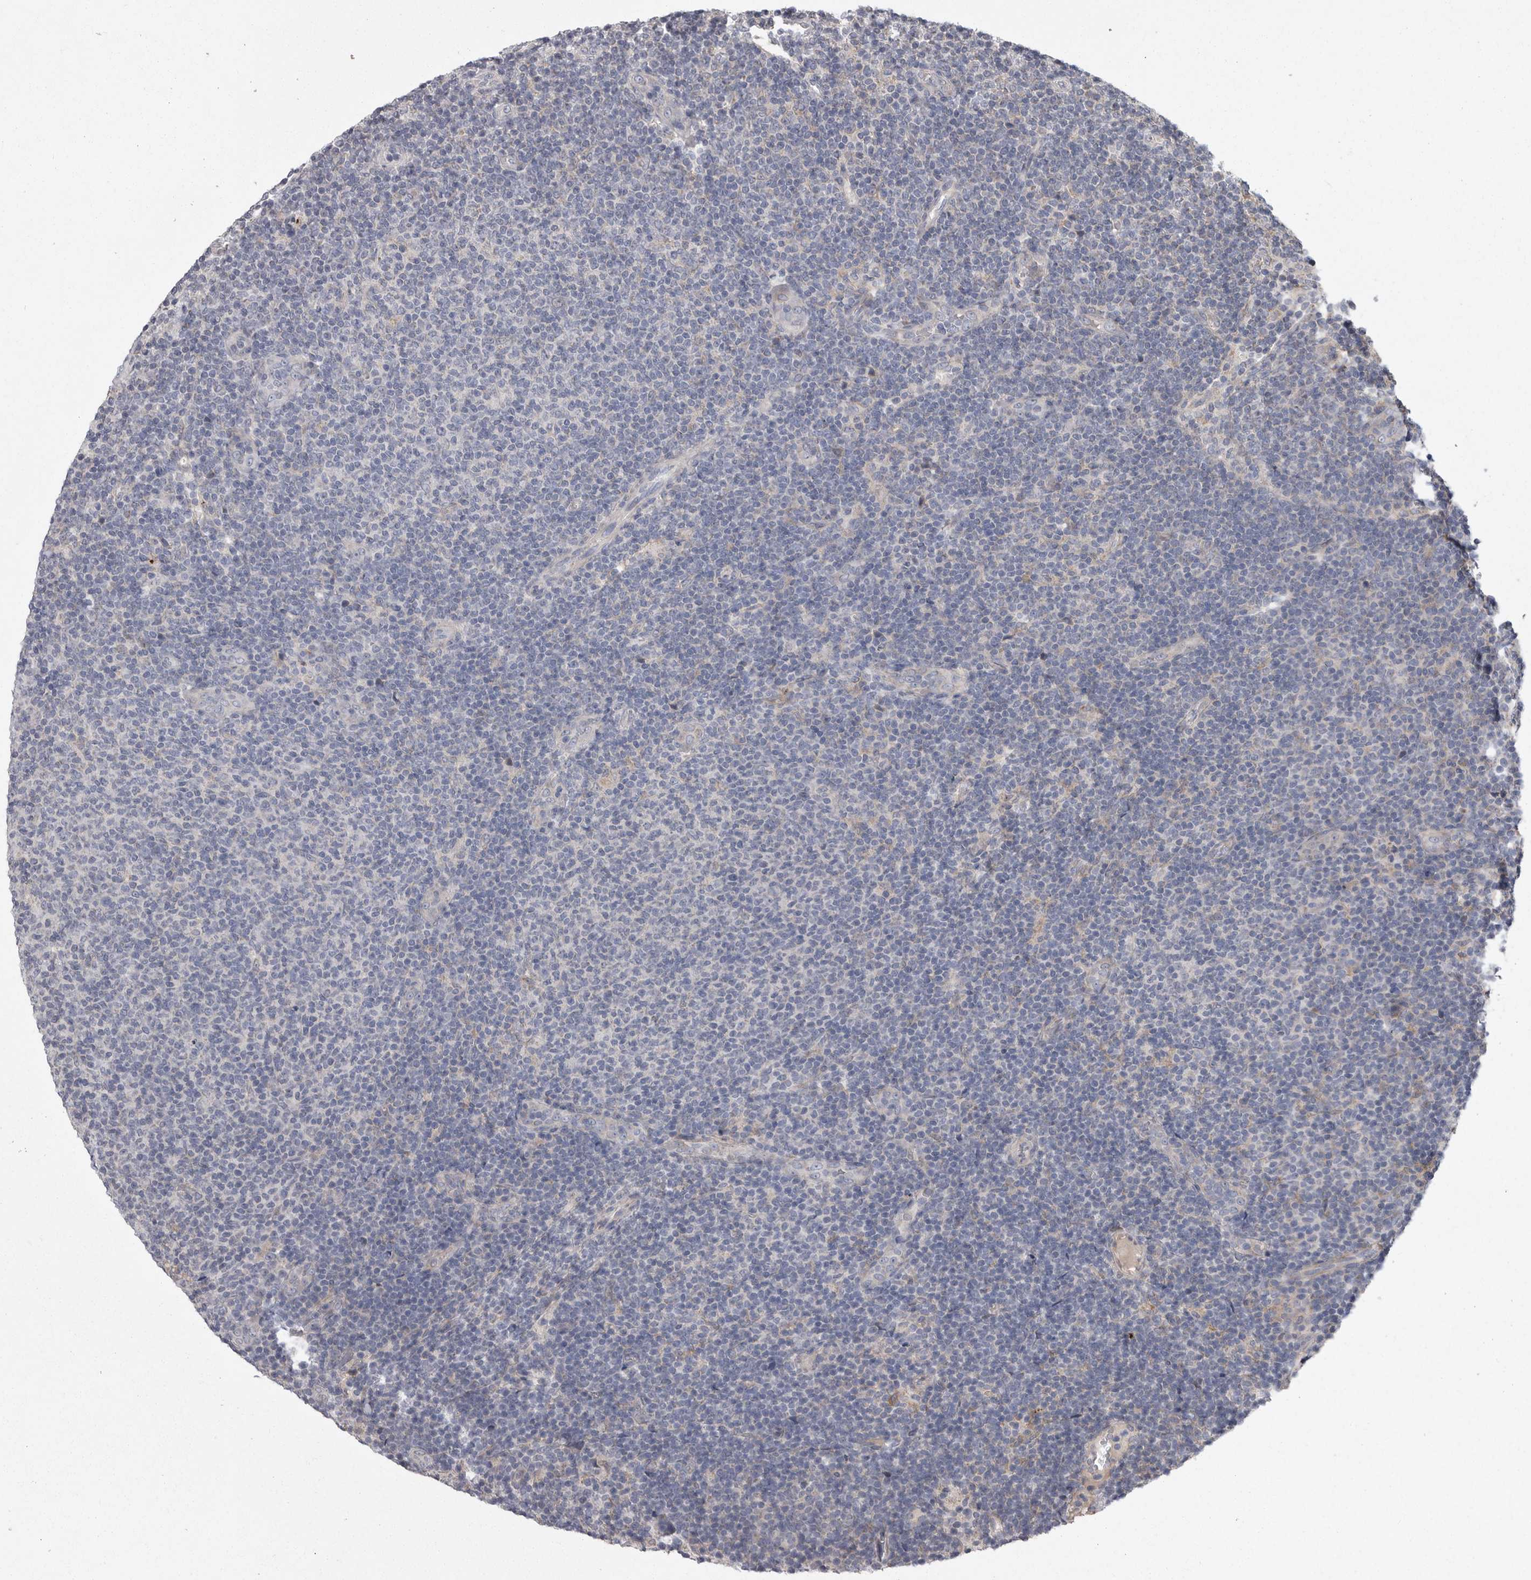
{"staining": {"intensity": "negative", "quantity": "none", "location": "none"}, "tissue": "lymphoma", "cell_type": "Tumor cells", "image_type": "cancer", "snomed": [{"axis": "morphology", "description": "Malignant lymphoma, non-Hodgkin's type, Low grade"}, {"axis": "topography", "description": "Lymph node"}], "caption": "Tumor cells show no significant protein positivity in low-grade malignant lymphoma, non-Hodgkin's type. (DAB IHC with hematoxylin counter stain).", "gene": "CRP", "patient": {"sex": "male", "age": 66}}